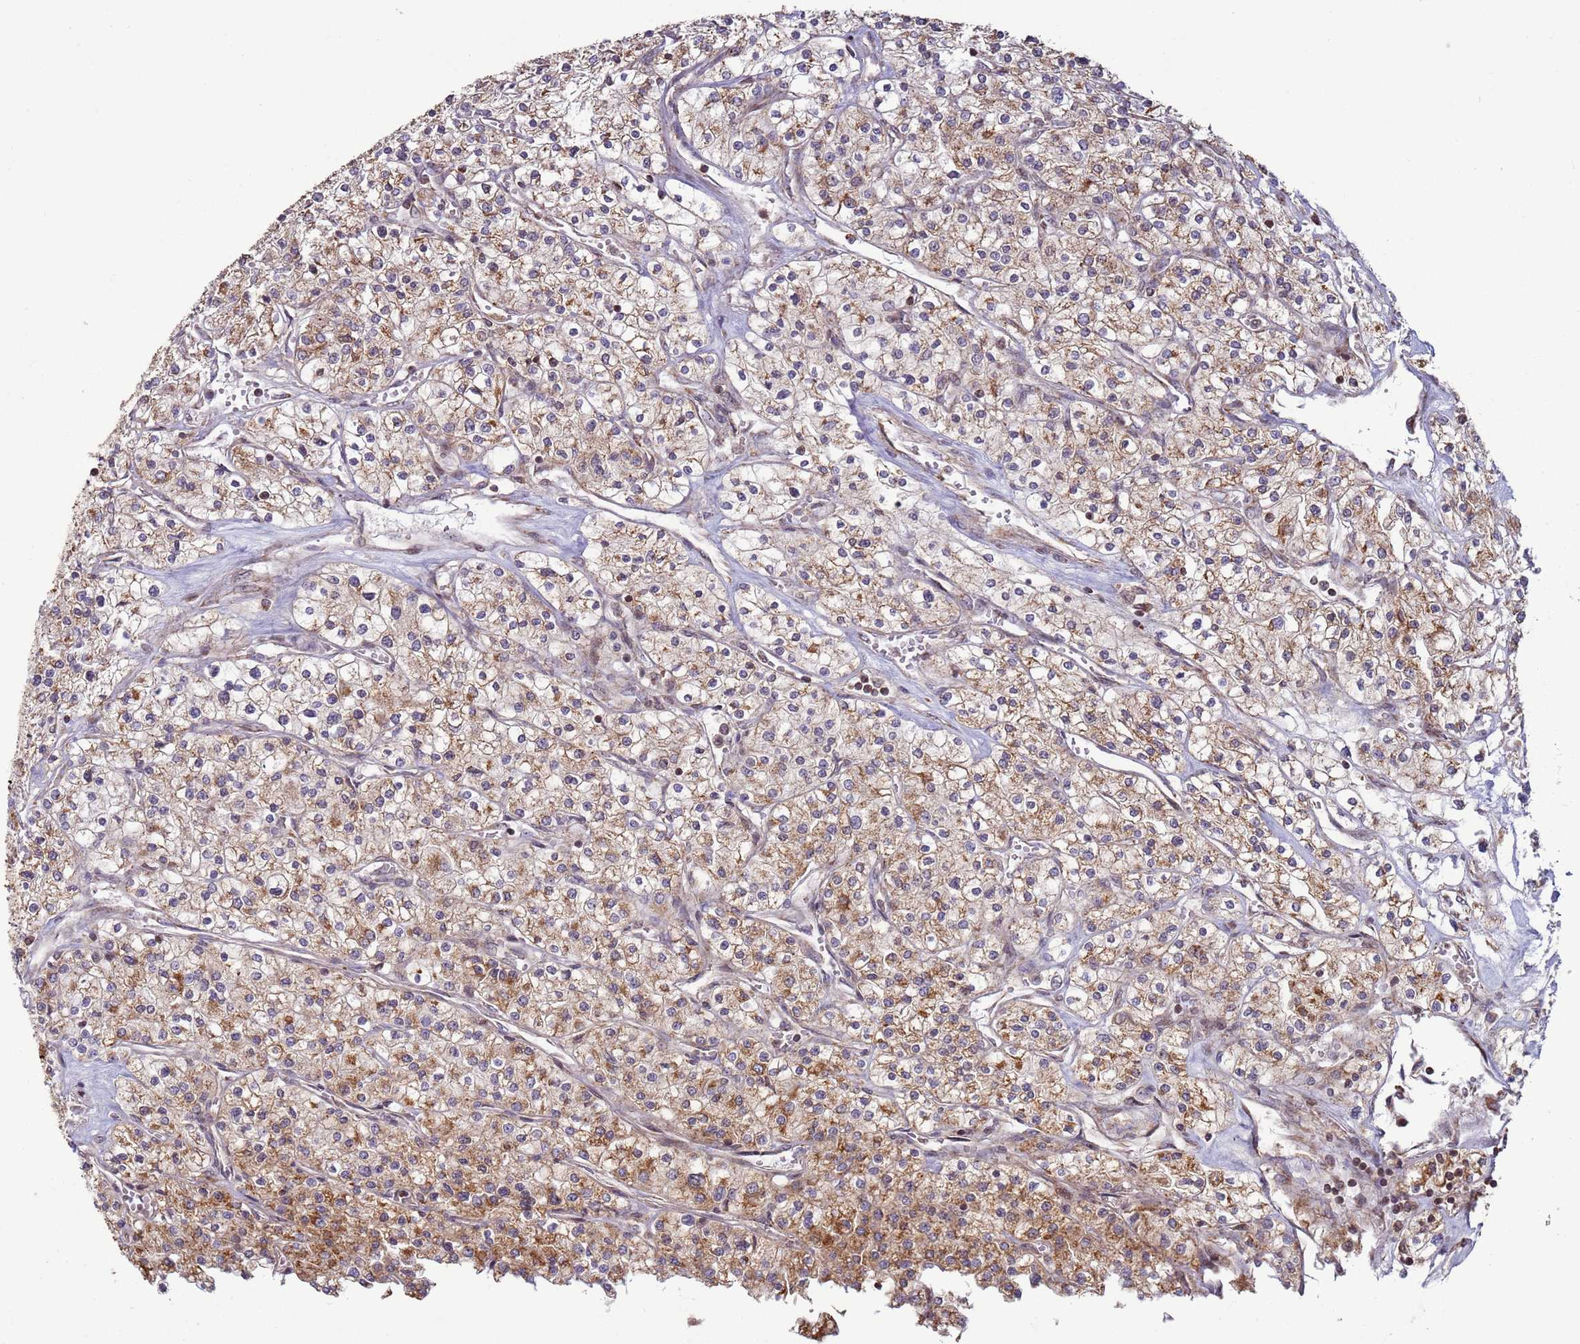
{"staining": {"intensity": "moderate", "quantity": "25%-75%", "location": "cytoplasmic/membranous"}, "tissue": "renal cancer", "cell_type": "Tumor cells", "image_type": "cancer", "snomed": [{"axis": "morphology", "description": "Adenocarcinoma, NOS"}, {"axis": "topography", "description": "Kidney"}], "caption": "Protein expression analysis of human renal cancer (adenocarcinoma) reveals moderate cytoplasmic/membranous positivity in about 25%-75% of tumor cells.", "gene": "RCOR2", "patient": {"sex": "male", "age": 80}}